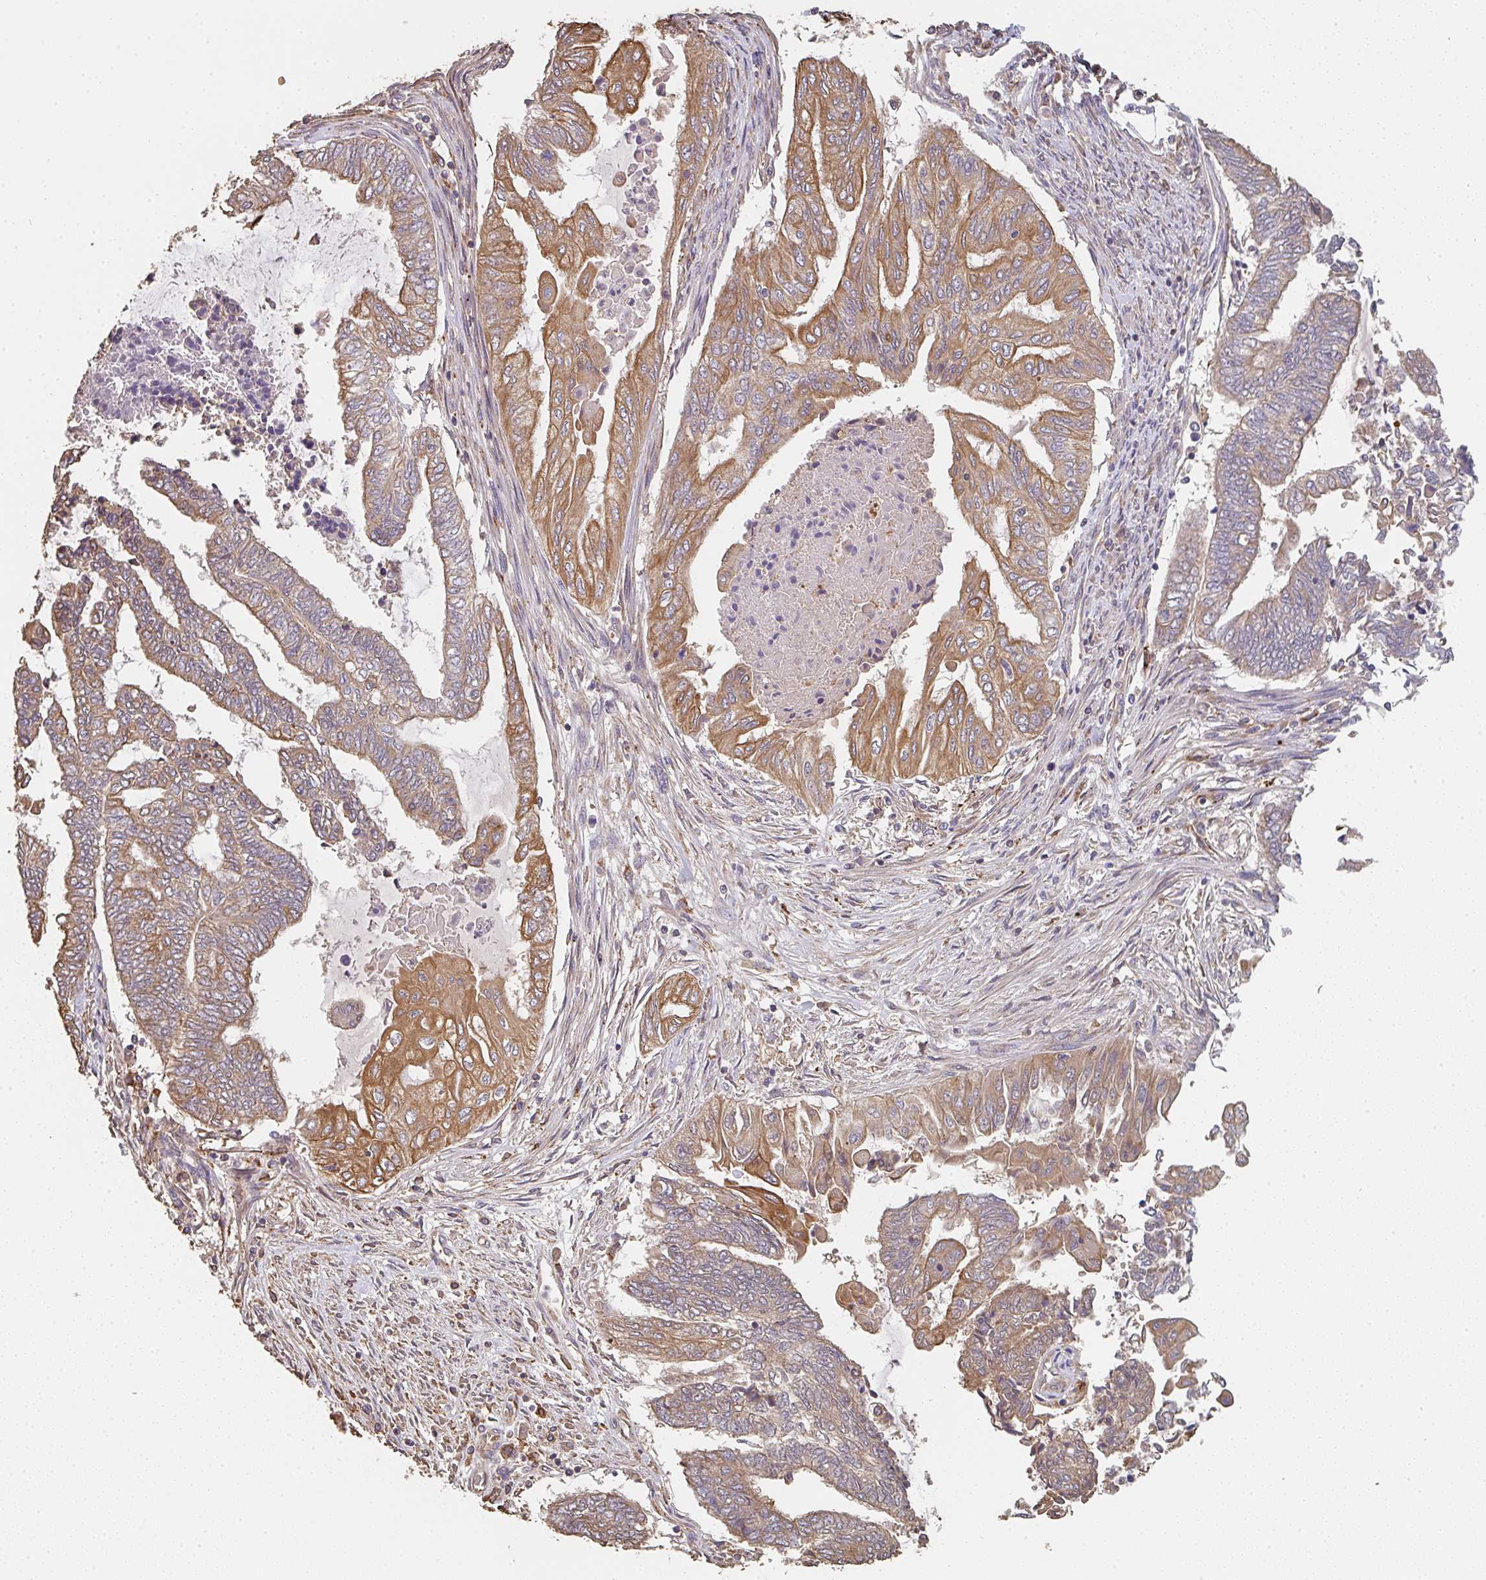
{"staining": {"intensity": "moderate", "quantity": ">75%", "location": "cytoplasmic/membranous"}, "tissue": "endometrial cancer", "cell_type": "Tumor cells", "image_type": "cancer", "snomed": [{"axis": "morphology", "description": "Adenocarcinoma, NOS"}, {"axis": "topography", "description": "Uterus"}, {"axis": "topography", "description": "Endometrium"}], "caption": "Human endometrial adenocarcinoma stained with a protein marker exhibits moderate staining in tumor cells.", "gene": "POLG", "patient": {"sex": "female", "age": 70}}